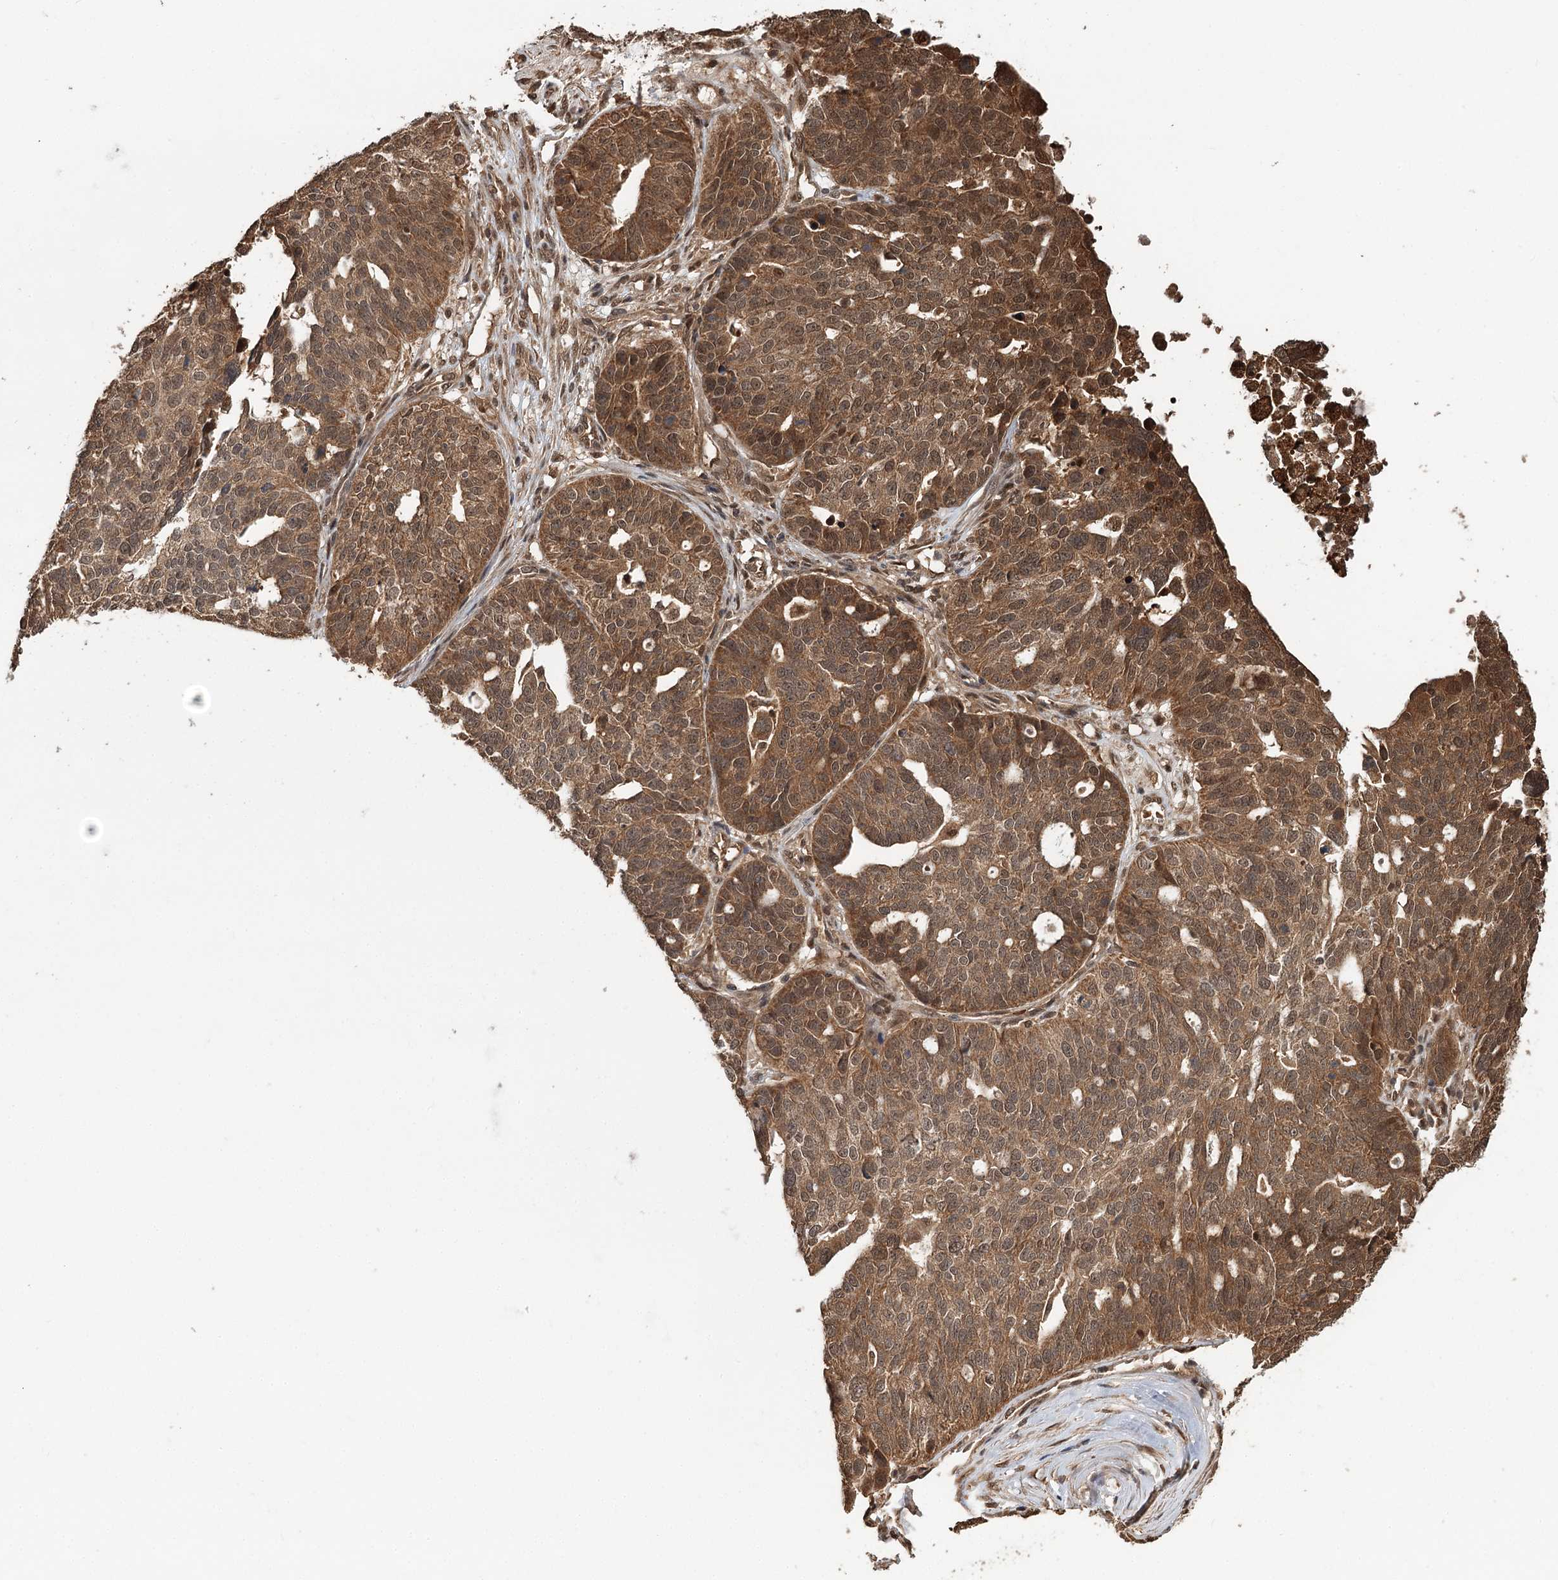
{"staining": {"intensity": "moderate", "quantity": ">75%", "location": "cytoplasmic/membranous,nuclear"}, "tissue": "ovarian cancer", "cell_type": "Tumor cells", "image_type": "cancer", "snomed": [{"axis": "morphology", "description": "Cystadenocarcinoma, serous, NOS"}, {"axis": "topography", "description": "Ovary"}], "caption": "A micrograph showing moderate cytoplasmic/membranous and nuclear staining in approximately >75% of tumor cells in ovarian serous cystadenocarcinoma, as visualized by brown immunohistochemical staining.", "gene": "N6AMT1", "patient": {"sex": "female", "age": 59}}